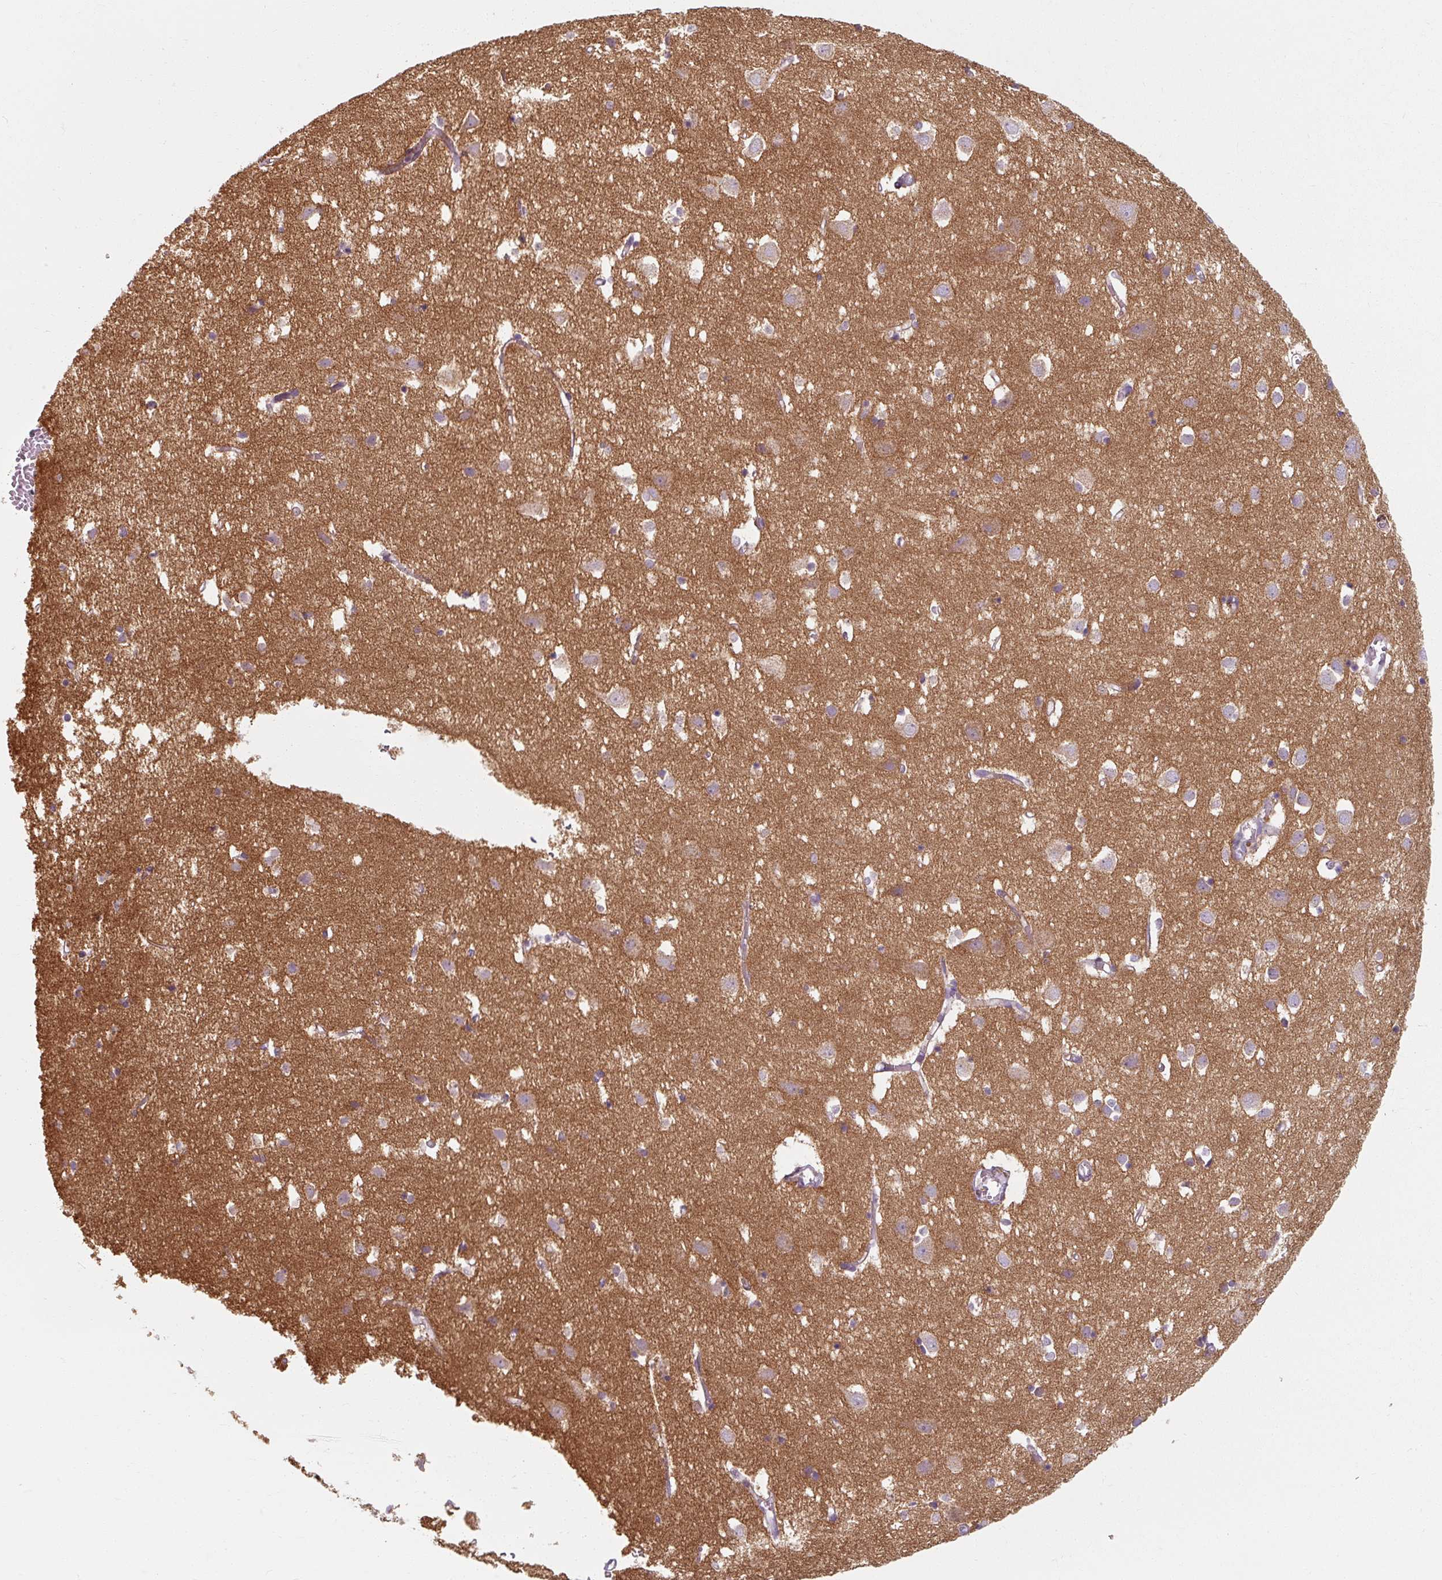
{"staining": {"intensity": "negative", "quantity": "none", "location": "none"}, "tissue": "cerebral cortex", "cell_type": "Endothelial cells", "image_type": "normal", "snomed": [{"axis": "morphology", "description": "Normal tissue, NOS"}, {"axis": "topography", "description": "Cerebral cortex"}], "caption": "Immunohistochemistry micrograph of unremarkable human cerebral cortex stained for a protein (brown), which demonstrates no staining in endothelial cells.", "gene": "TSEN54", "patient": {"sex": "male", "age": 70}}